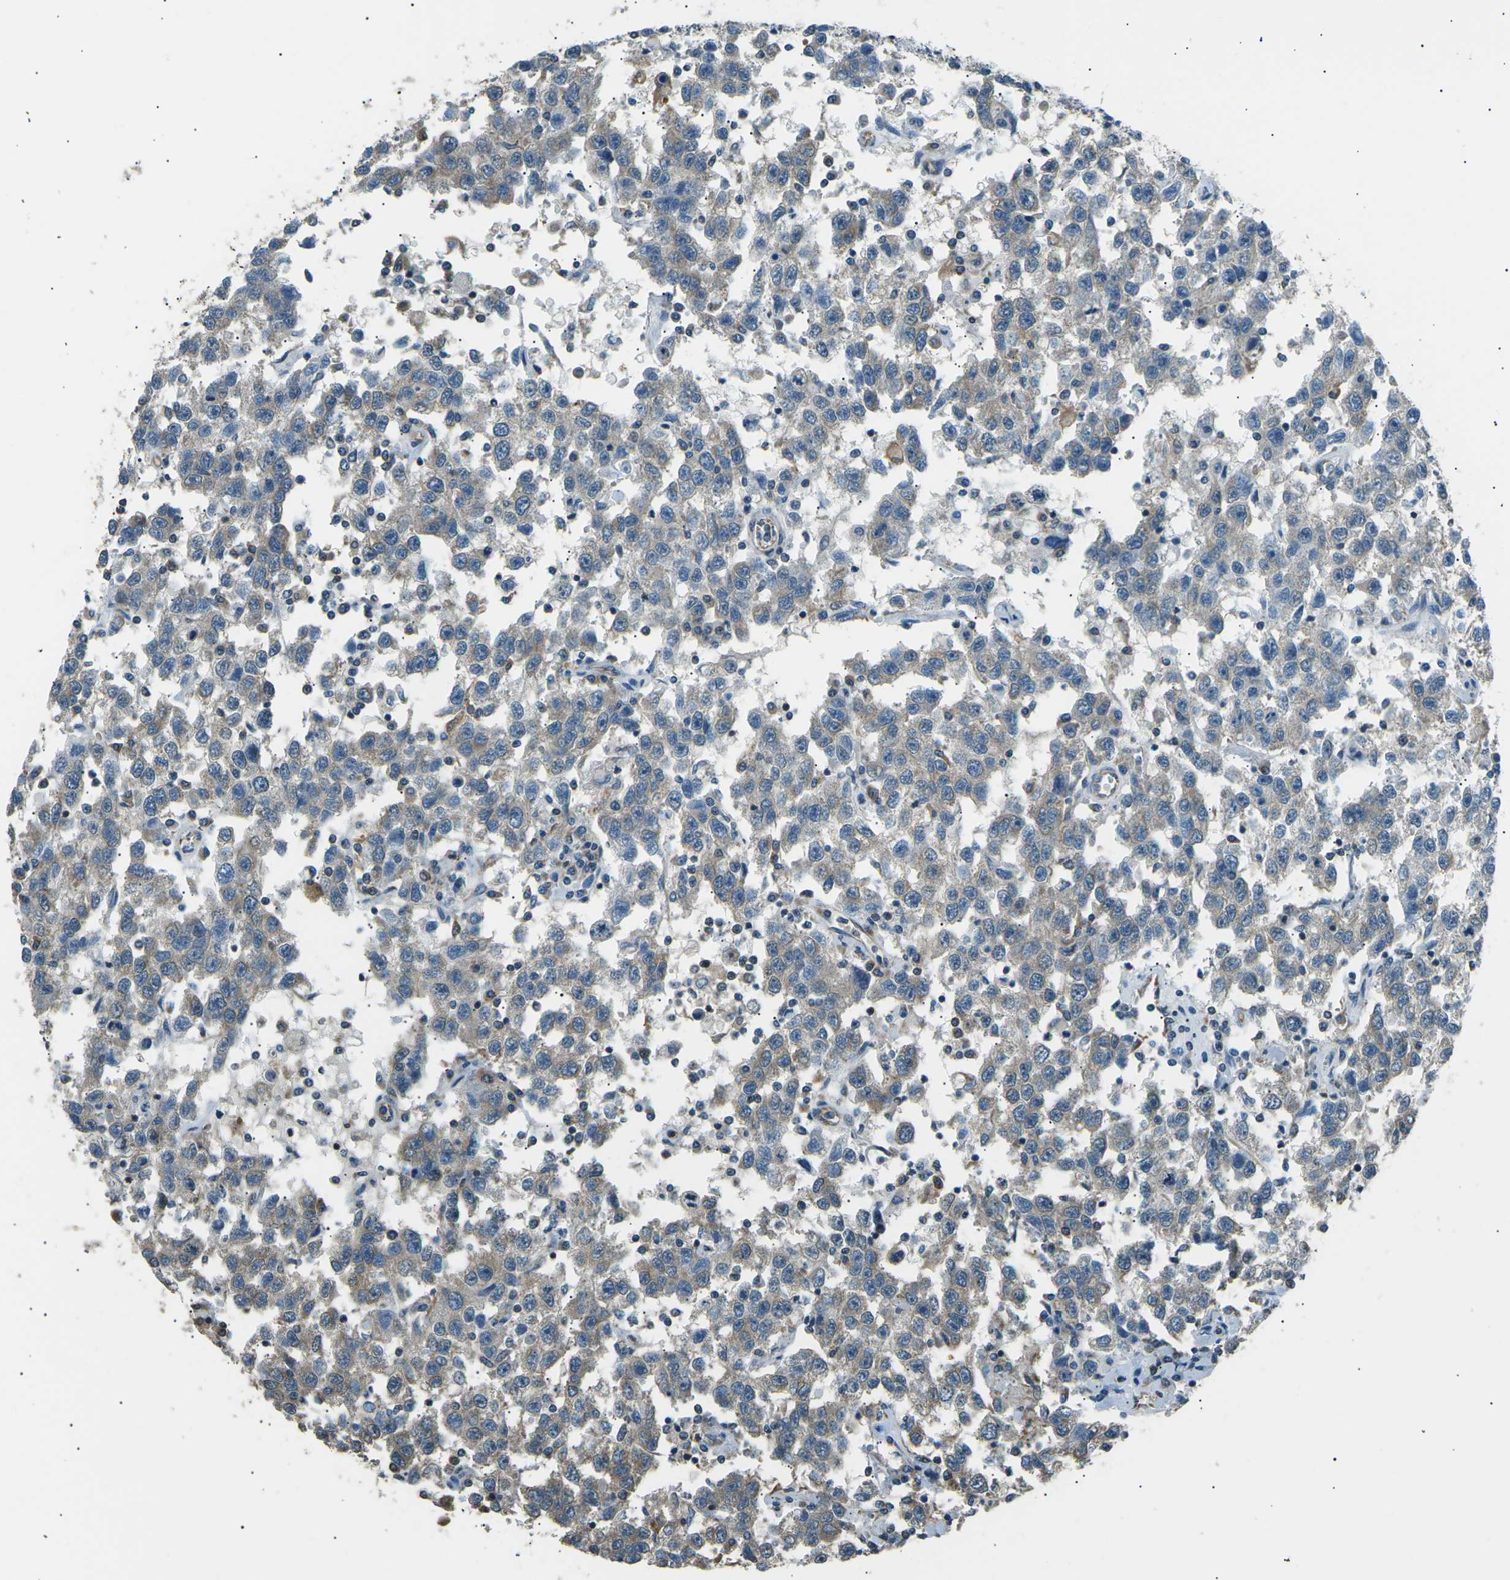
{"staining": {"intensity": "weak", "quantity": "25%-75%", "location": "cytoplasmic/membranous"}, "tissue": "testis cancer", "cell_type": "Tumor cells", "image_type": "cancer", "snomed": [{"axis": "morphology", "description": "Seminoma, NOS"}, {"axis": "topography", "description": "Testis"}], "caption": "Human seminoma (testis) stained with a protein marker shows weak staining in tumor cells.", "gene": "SLK", "patient": {"sex": "male", "age": 41}}